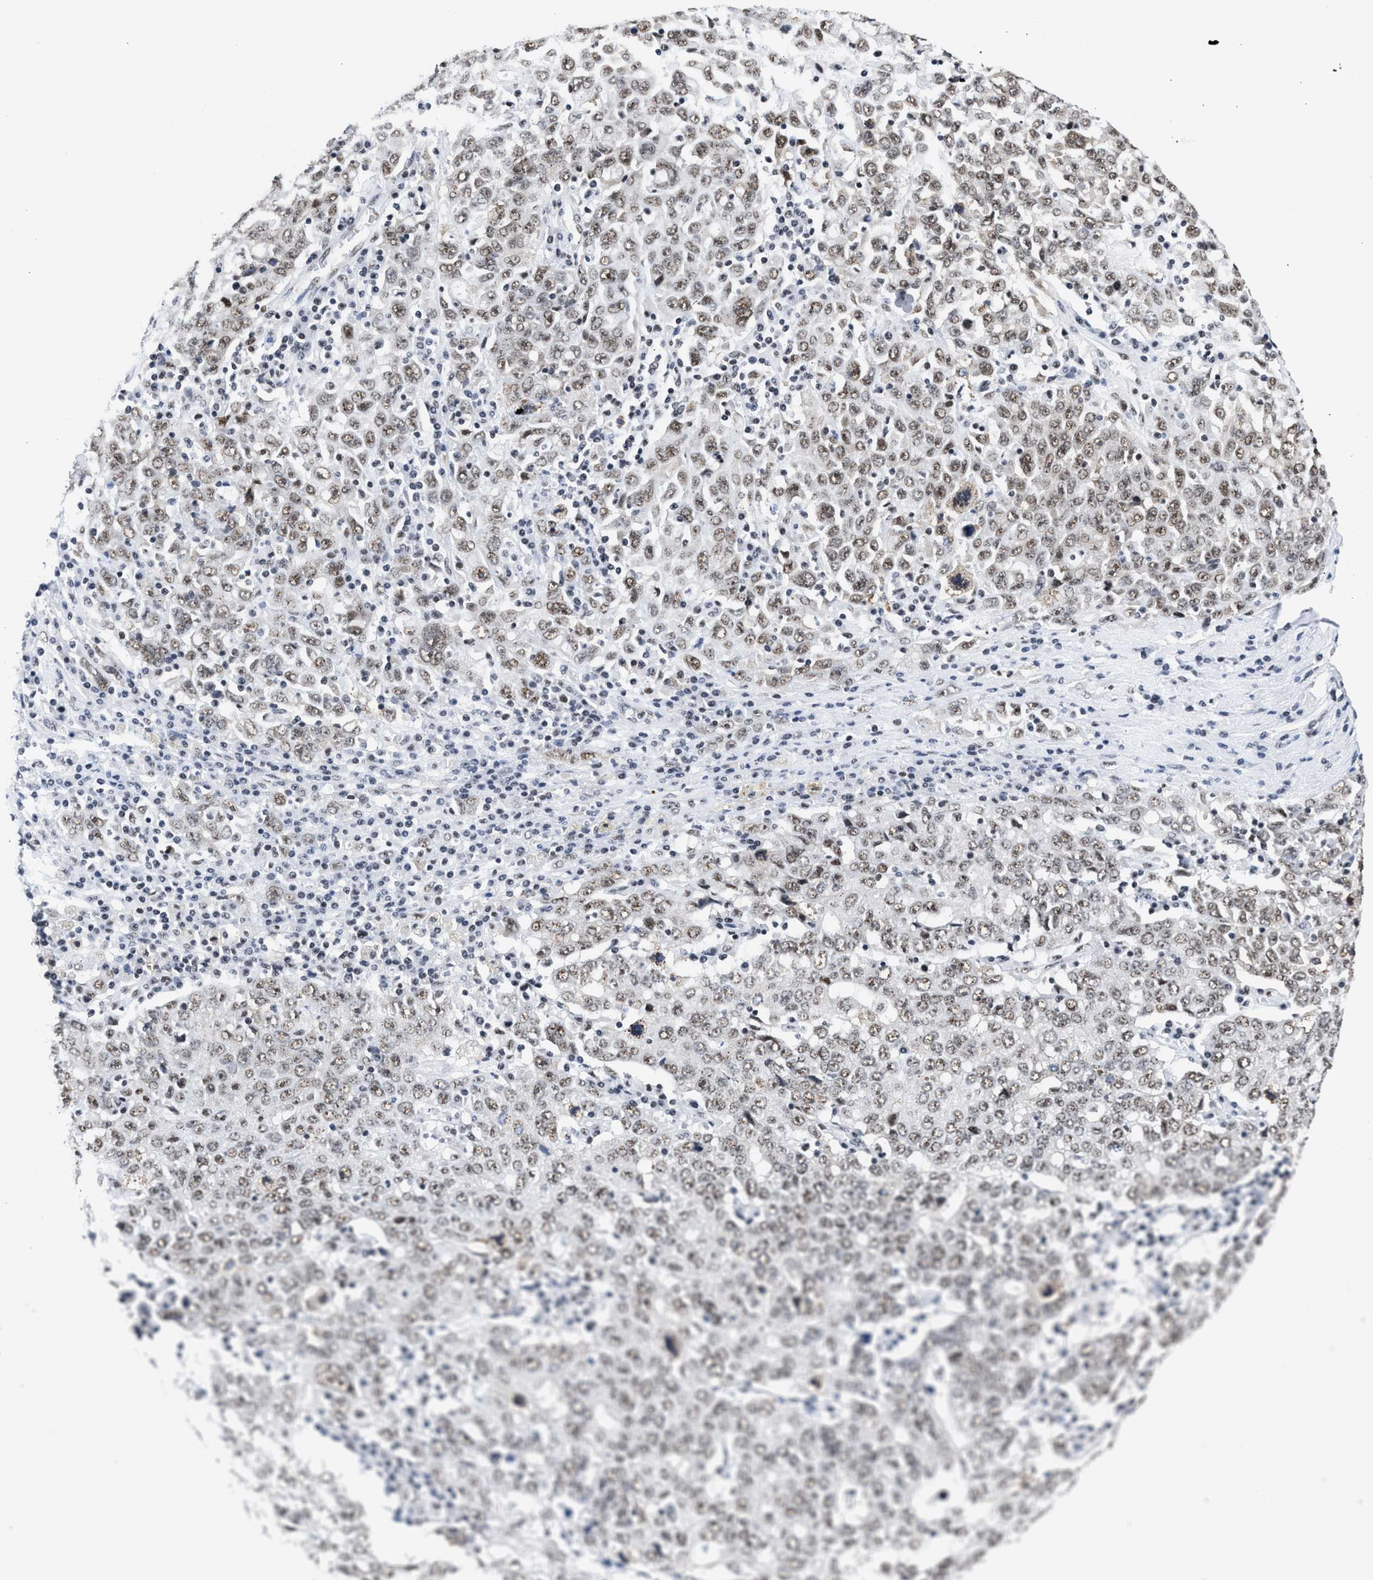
{"staining": {"intensity": "moderate", "quantity": ">75%", "location": "nuclear"}, "tissue": "ovarian cancer", "cell_type": "Tumor cells", "image_type": "cancer", "snomed": [{"axis": "morphology", "description": "Carcinoma, endometroid"}, {"axis": "topography", "description": "Ovary"}], "caption": "Ovarian endometroid carcinoma was stained to show a protein in brown. There is medium levels of moderate nuclear staining in about >75% of tumor cells.", "gene": "RBM8A", "patient": {"sex": "female", "age": 62}}